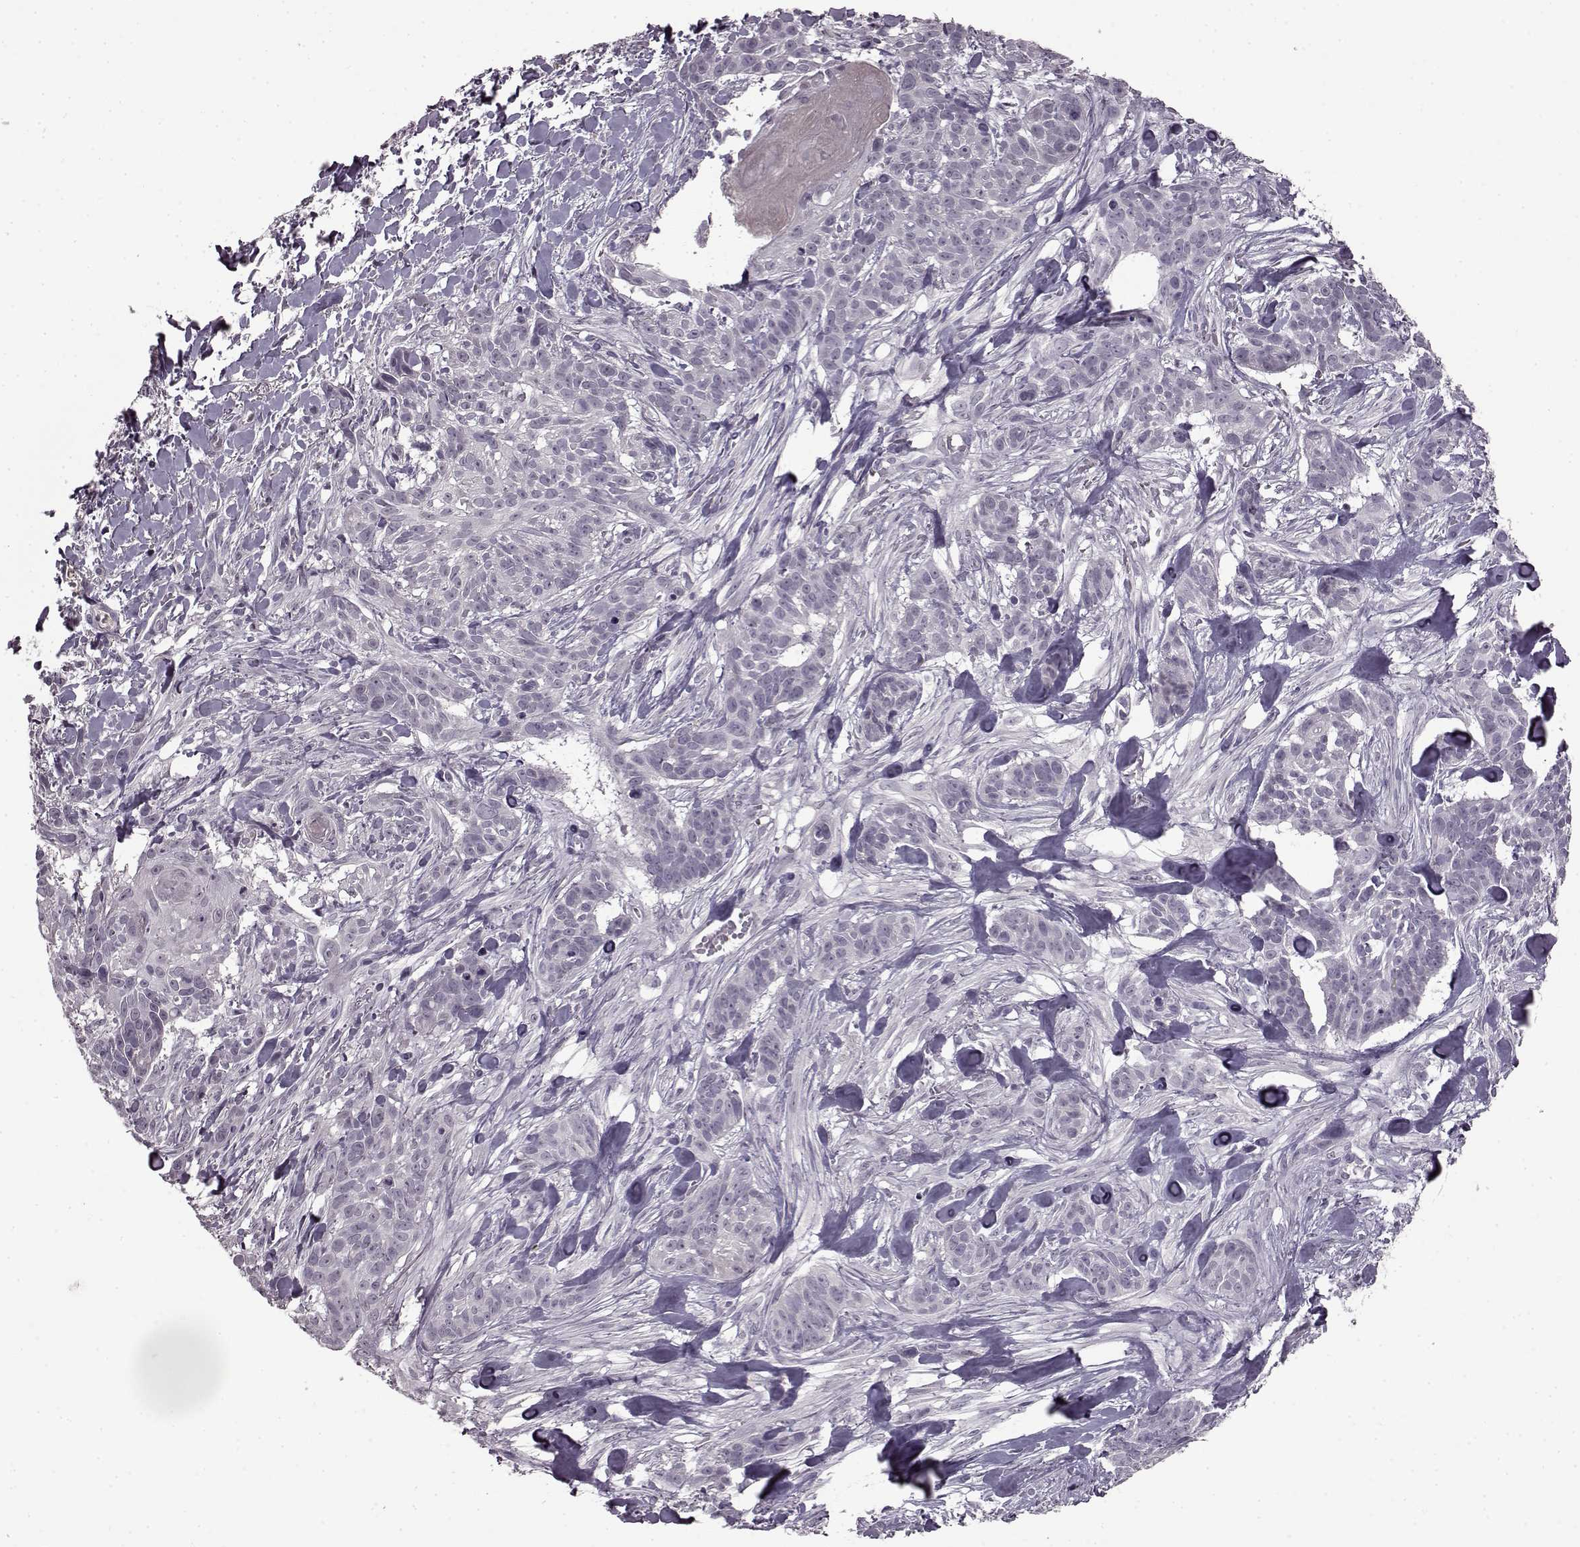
{"staining": {"intensity": "negative", "quantity": "none", "location": "none"}, "tissue": "skin cancer", "cell_type": "Tumor cells", "image_type": "cancer", "snomed": [{"axis": "morphology", "description": "Basal cell carcinoma"}, {"axis": "topography", "description": "Skin"}], "caption": "Tumor cells show no significant expression in skin cancer (basal cell carcinoma).", "gene": "LHB", "patient": {"sex": "male", "age": 87}}